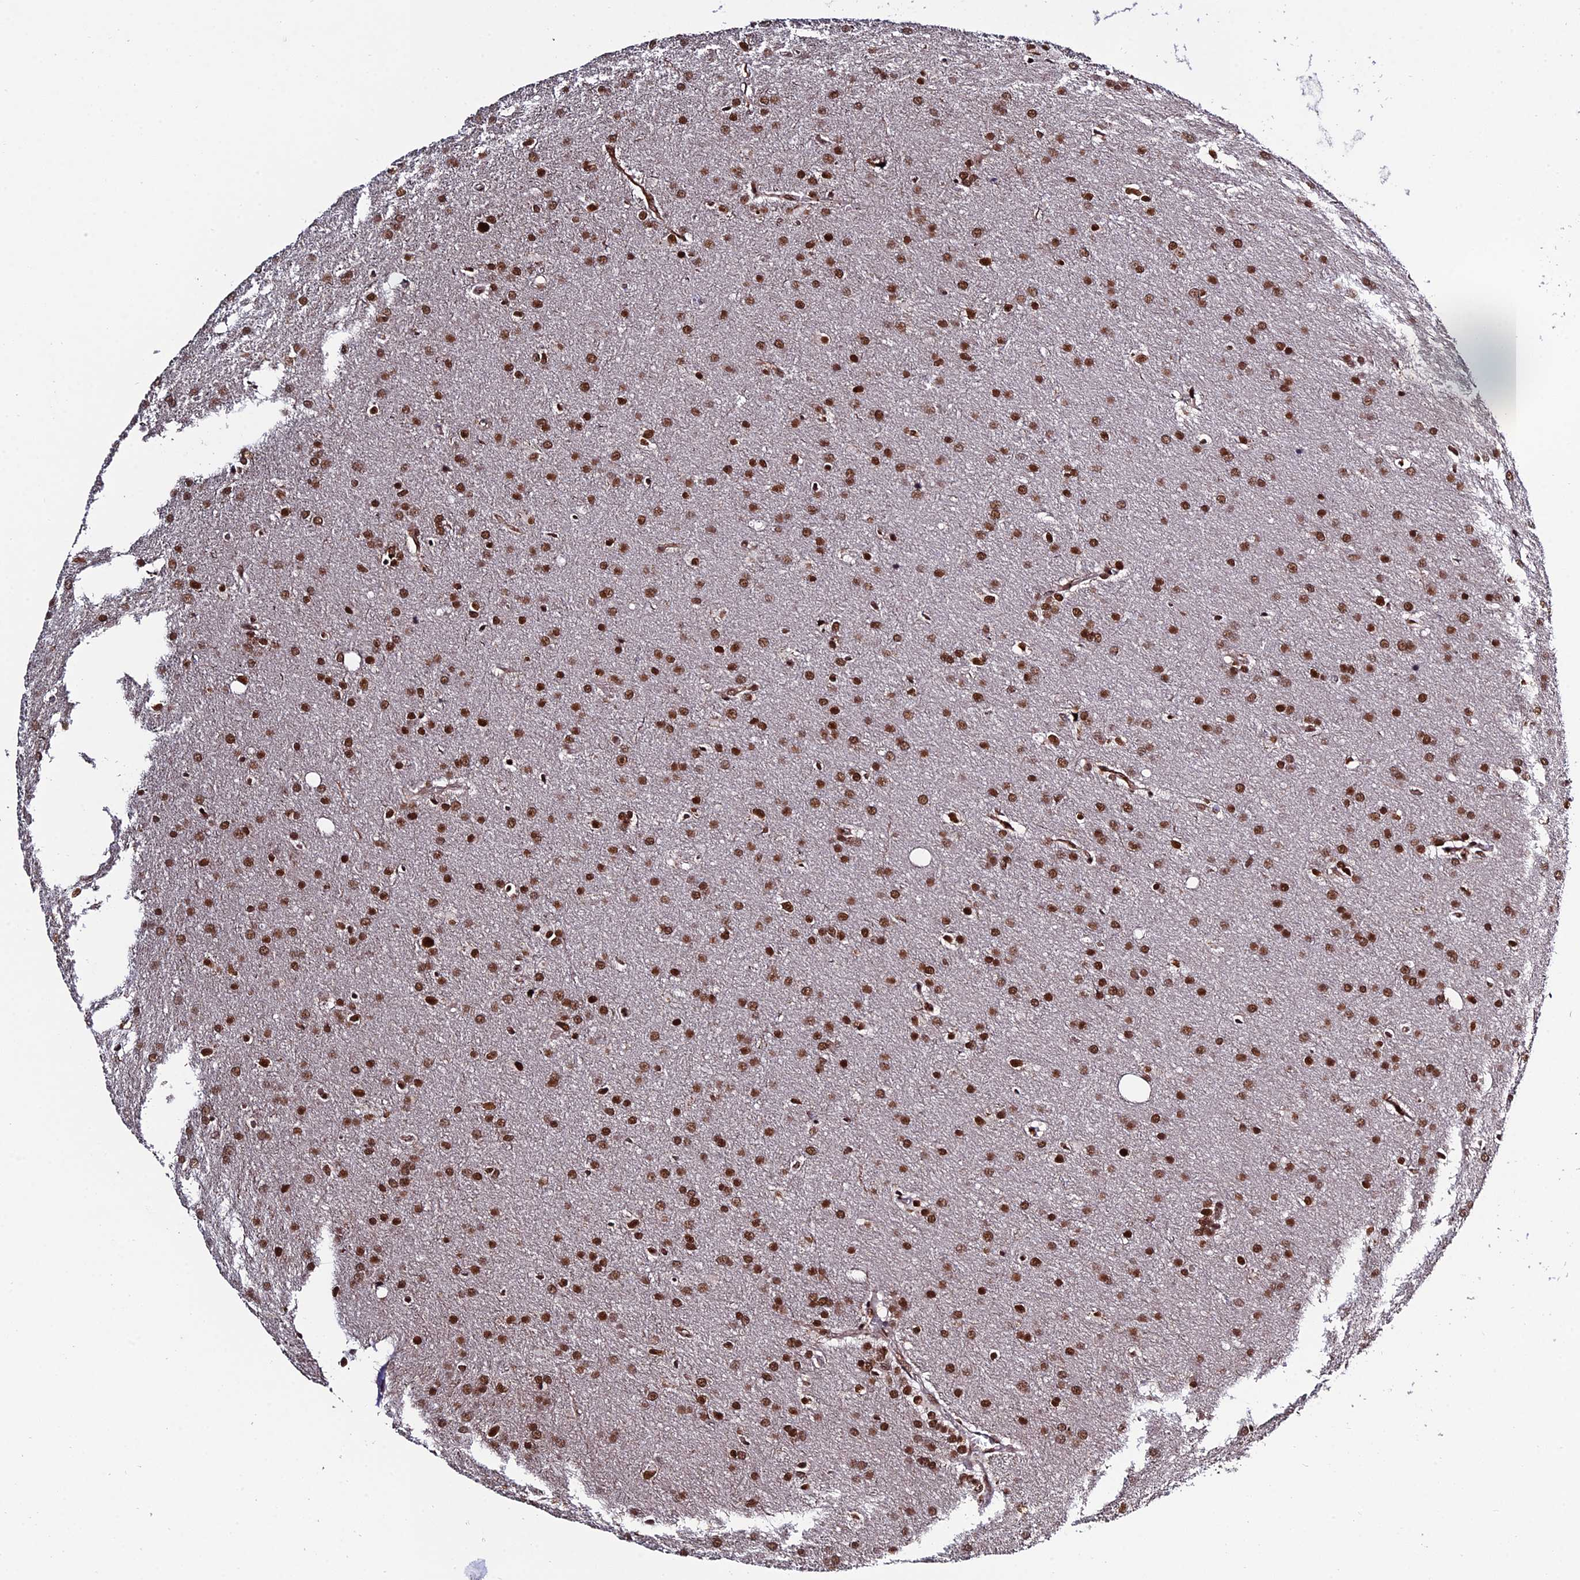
{"staining": {"intensity": "moderate", "quantity": ">75%", "location": "nuclear"}, "tissue": "glioma", "cell_type": "Tumor cells", "image_type": "cancer", "snomed": [{"axis": "morphology", "description": "Glioma, malignant, Low grade"}, {"axis": "topography", "description": "Brain"}], "caption": "Protein expression analysis of human glioma reveals moderate nuclear positivity in approximately >75% of tumor cells. The staining was performed using DAB, with brown indicating positive protein expression. Nuclei are stained blue with hematoxylin.", "gene": "SYT15", "patient": {"sex": "female", "age": 32}}